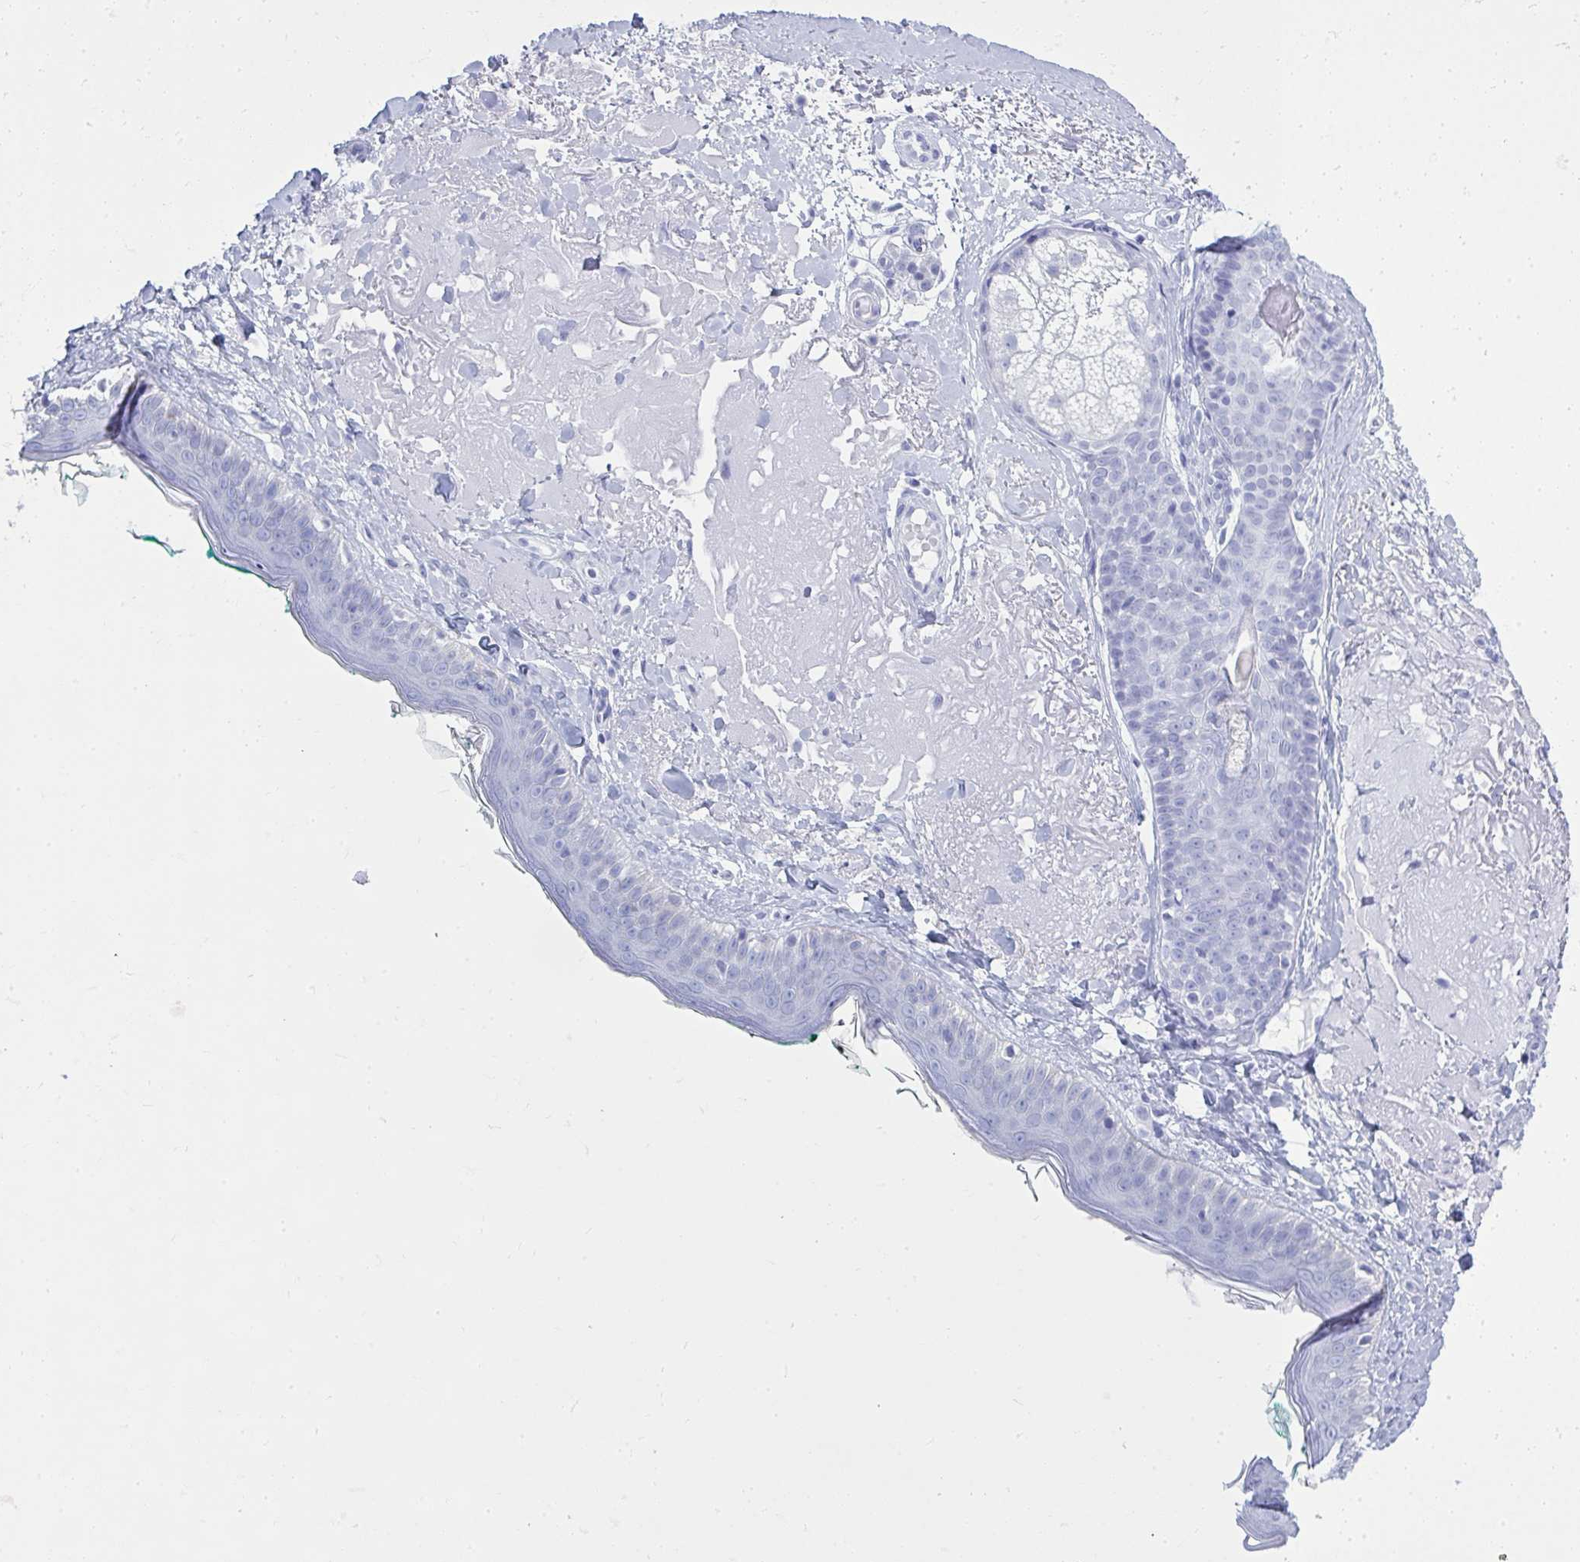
{"staining": {"intensity": "negative", "quantity": "none", "location": "none"}, "tissue": "skin", "cell_type": "Fibroblasts", "image_type": "normal", "snomed": [{"axis": "morphology", "description": "Normal tissue, NOS"}, {"axis": "topography", "description": "Skin"}], "caption": "Immunohistochemical staining of normal human skin shows no significant expression in fibroblasts.", "gene": "QDPR", "patient": {"sex": "male", "age": 73}}